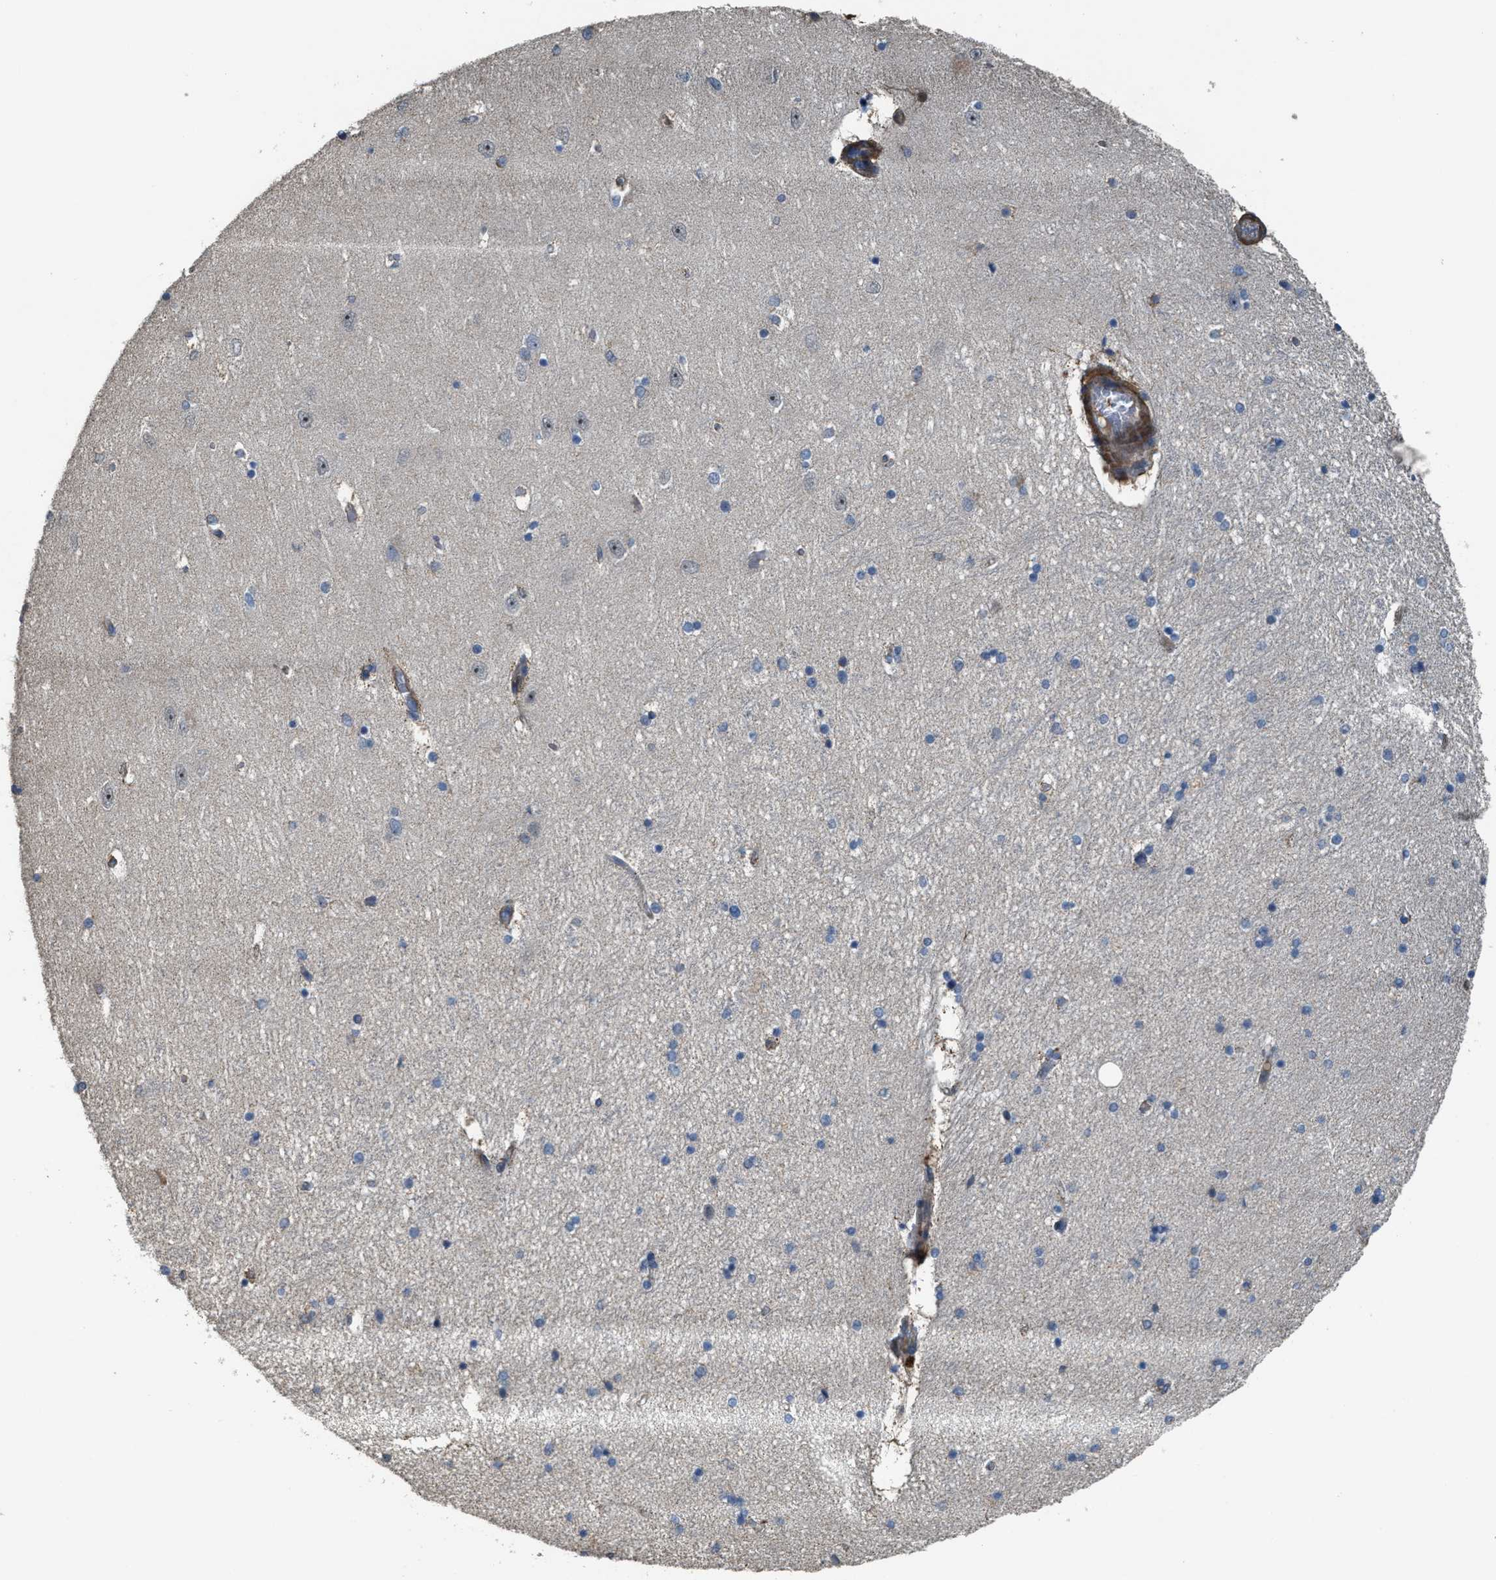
{"staining": {"intensity": "negative", "quantity": "none", "location": "none"}, "tissue": "hippocampus", "cell_type": "Glial cells", "image_type": "normal", "snomed": [{"axis": "morphology", "description": "Normal tissue, NOS"}, {"axis": "topography", "description": "Hippocampus"}], "caption": "Histopathology image shows no significant protein positivity in glial cells of normal hippocampus.", "gene": "SERPINB5", "patient": {"sex": "female", "age": 54}}